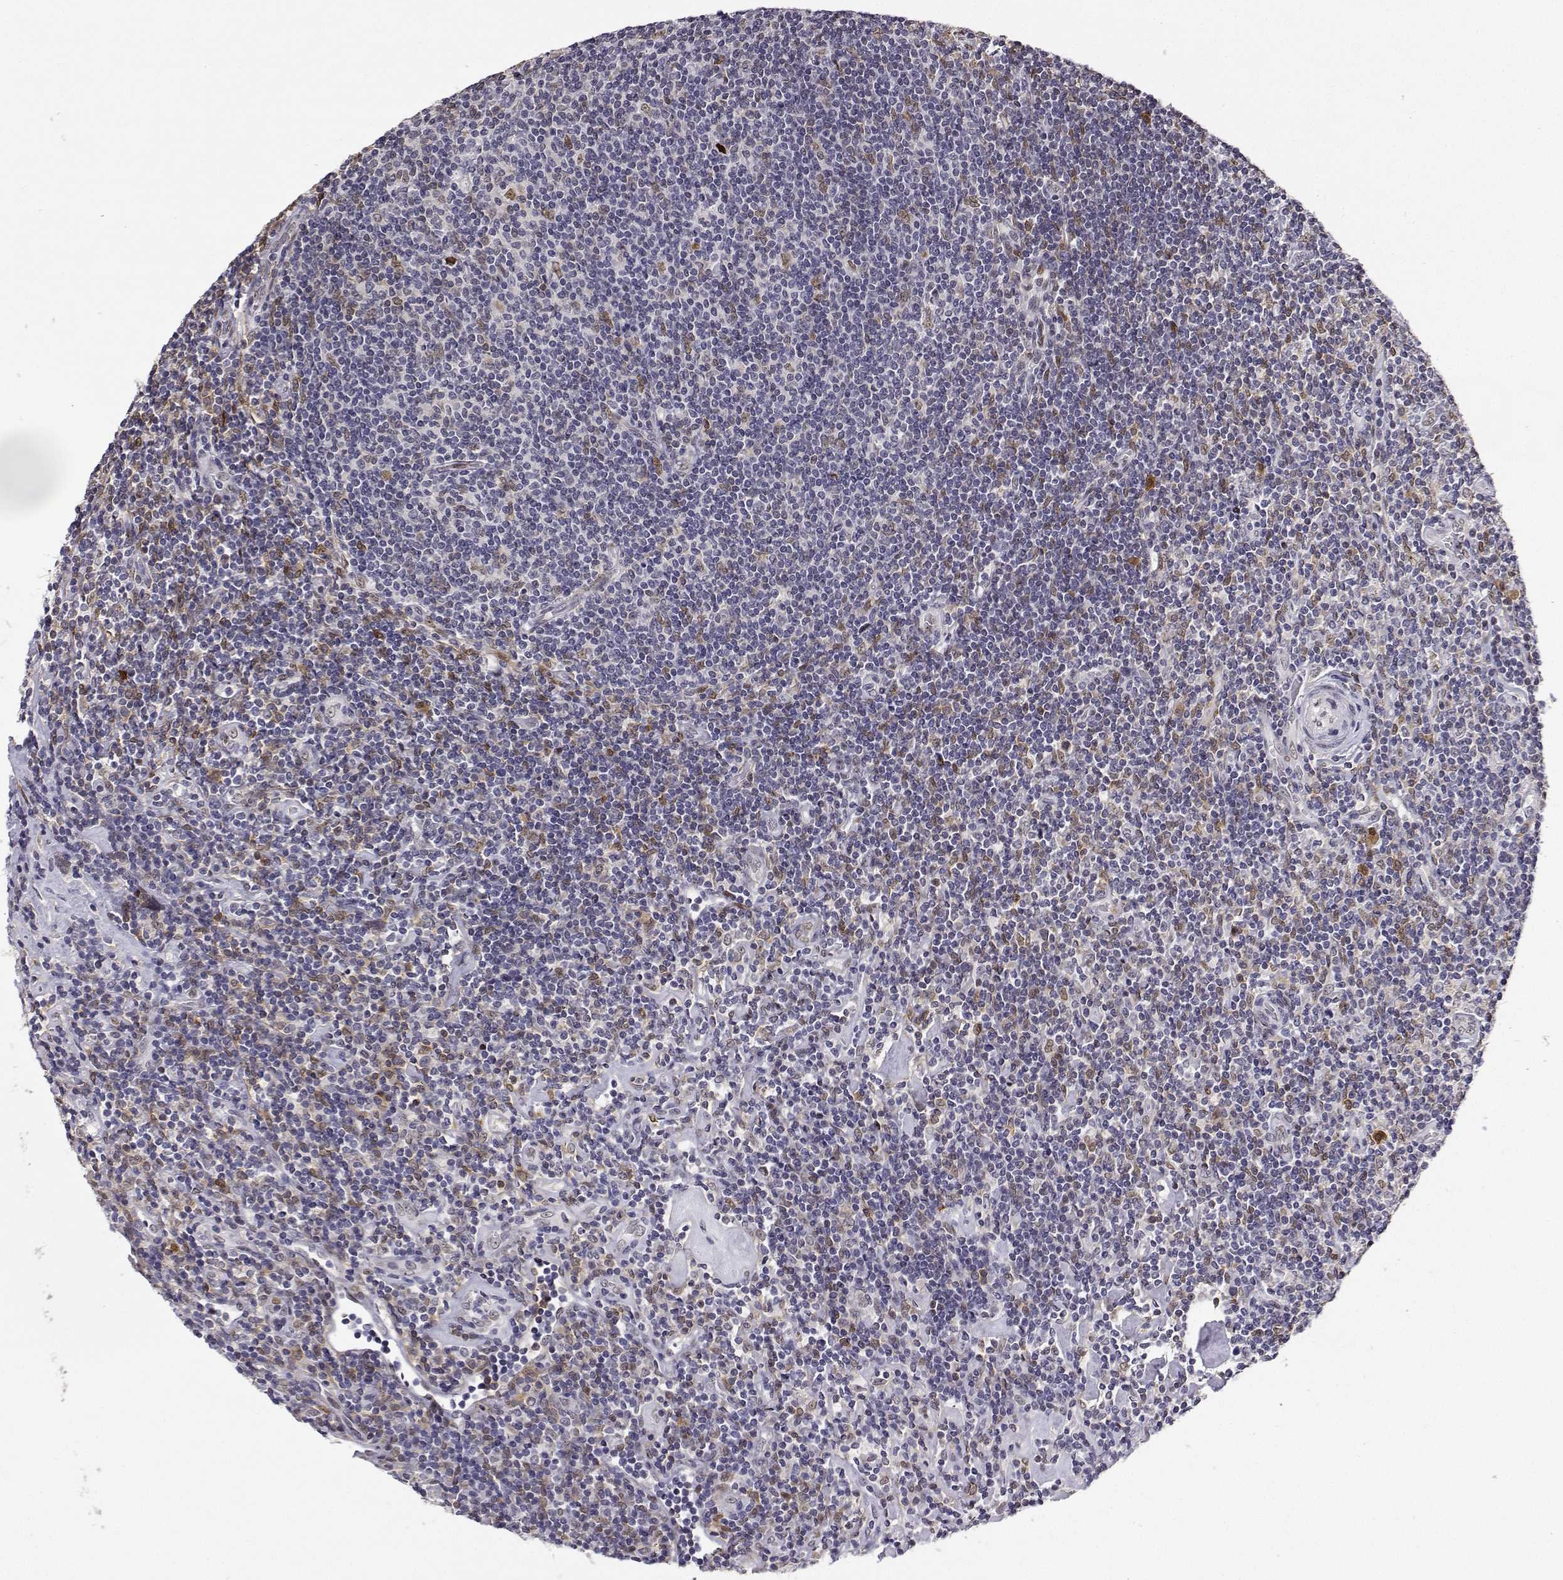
{"staining": {"intensity": "negative", "quantity": "none", "location": "none"}, "tissue": "lymphoma", "cell_type": "Tumor cells", "image_type": "cancer", "snomed": [{"axis": "morphology", "description": "Hodgkin's disease, NOS"}, {"axis": "topography", "description": "Lymph node"}], "caption": "DAB immunohistochemical staining of human lymphoma shows no significant expression in tumor cells.", "gene": "PHGDH", "patient": {"sex": "male", "age": 40}}